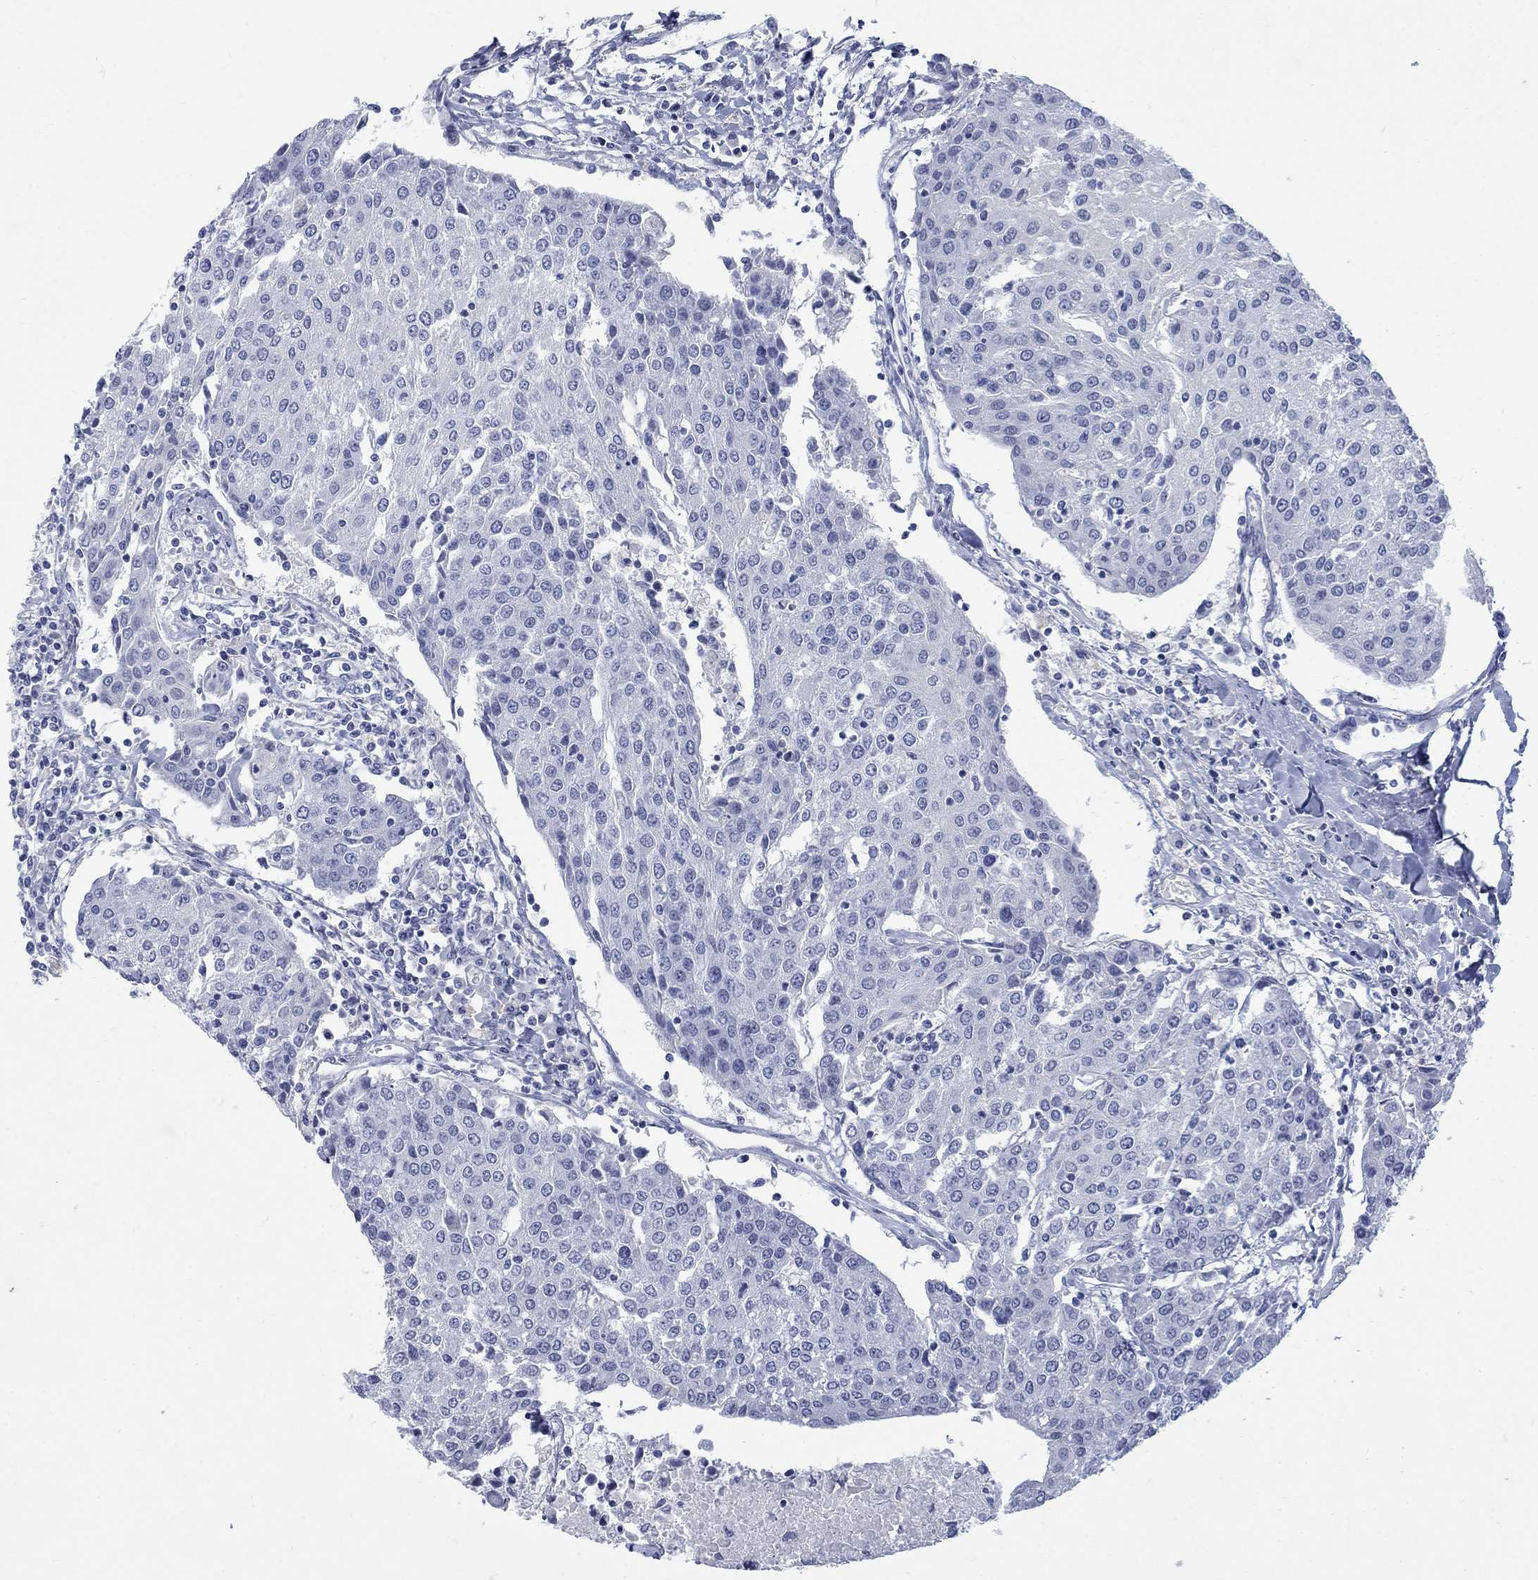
{"staining": {"intensity": "negative", "quantity": "none", "location": "none"}, "tissue": "urothelial cancer", "cell_type": "Tumor cells", "image_type": "cancer", "snomed": [{"axis": "morphology", "description": "Urothelial carcinoma, High grade"}, {"axis": "topography", "description": "Urinary bladder"}], "caption": "Photomicrograph shows no significant protein expression in tumor cells of high-grade urothelial carcinoma. (Immunohistochemistry (ihc), brightfield microscopy, high magnification).", "gene": "RFTN2", "patient": {"sex": "female", "age": 85}}